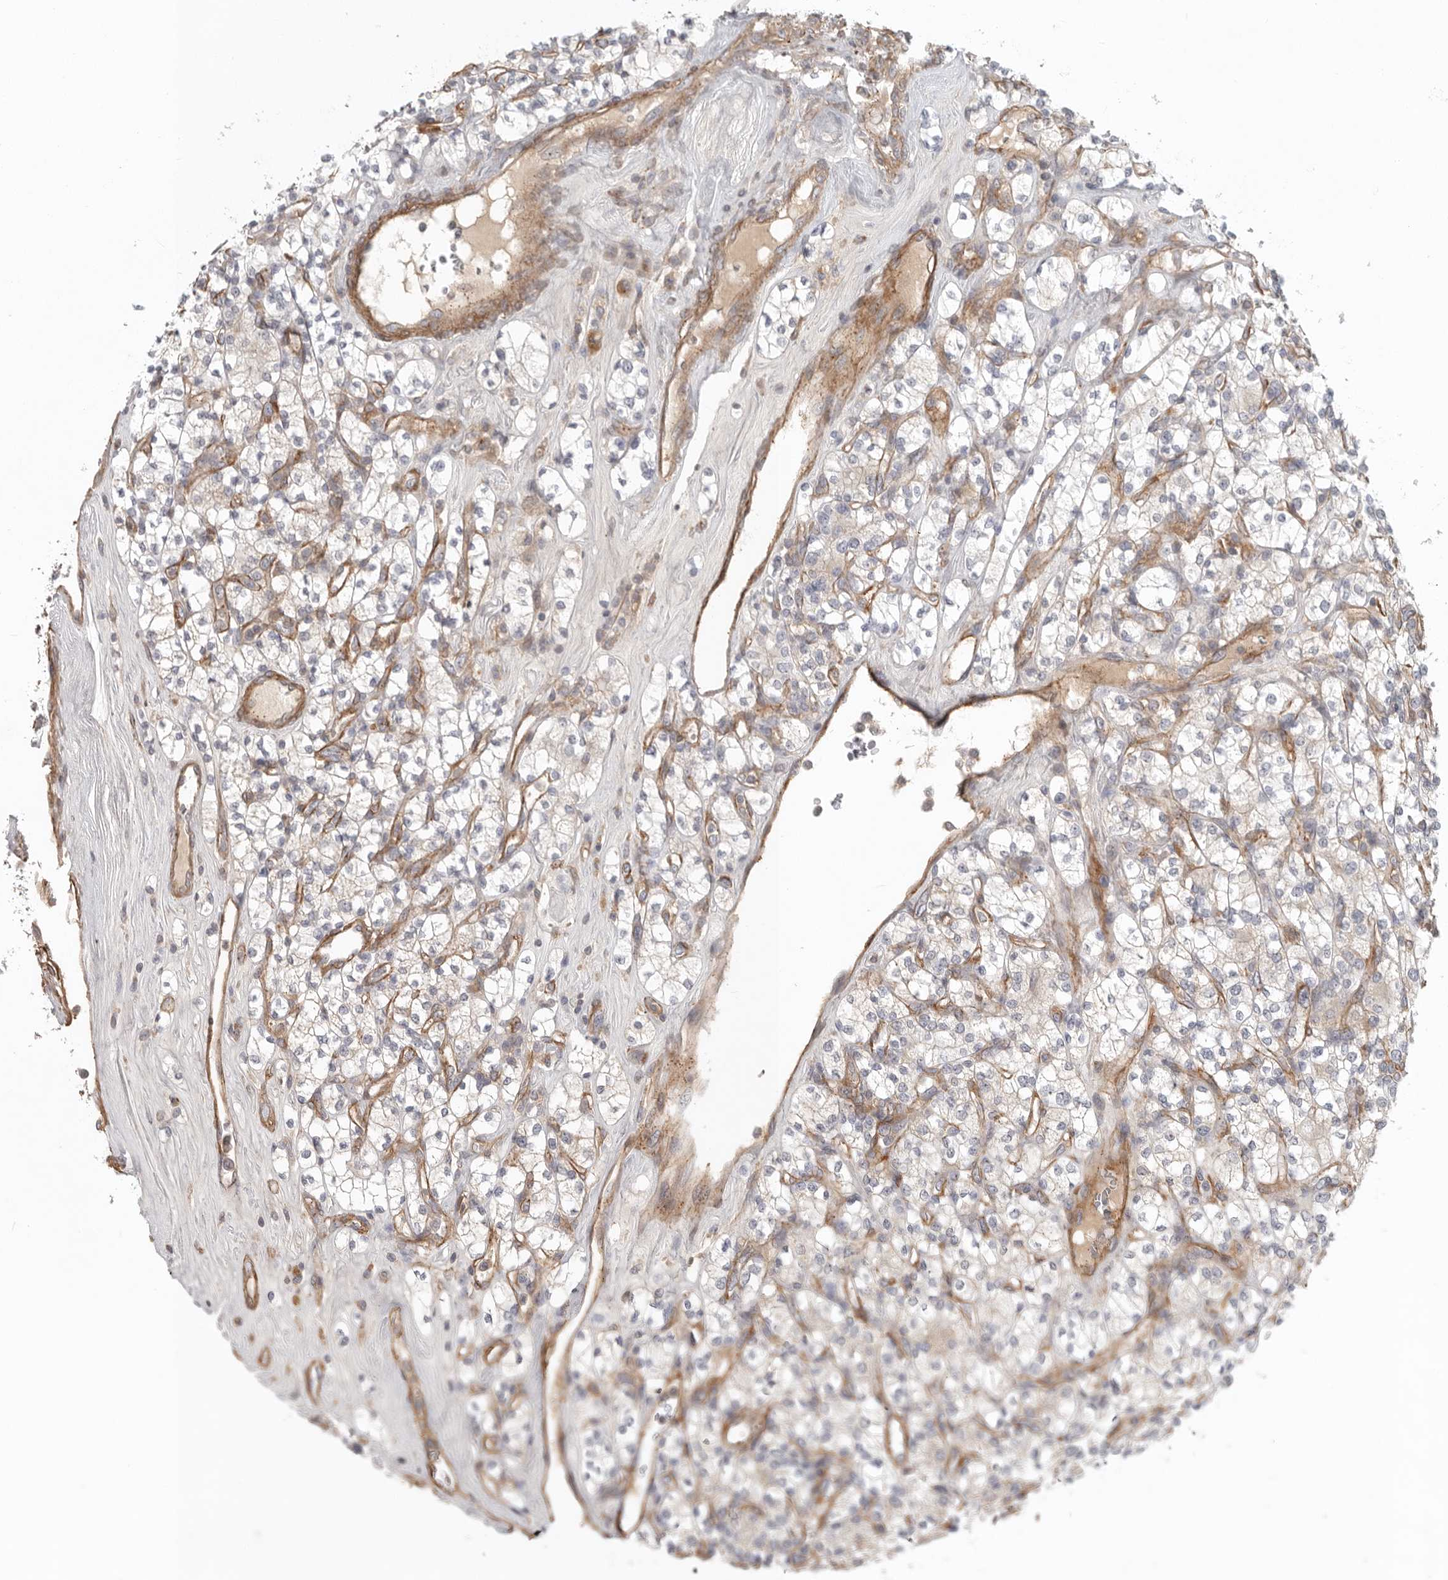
{"staining": {"intensity": "negative", "quantity": "none", "location": "none"}, "tissue": "renal cancer", "cell_type": "Tumor cells", "image_type": "cancer", "snomed": [{"axis": "morphology", "description": "Adenocarcinoma, NOS"}, {"axis": "topography", "description": "Kidney"}], "caption": "Tumor cells show no significant protein expression in renal cancer.", "gene": "LONRF1", "patient": {"sex": "male", "age": 77}}